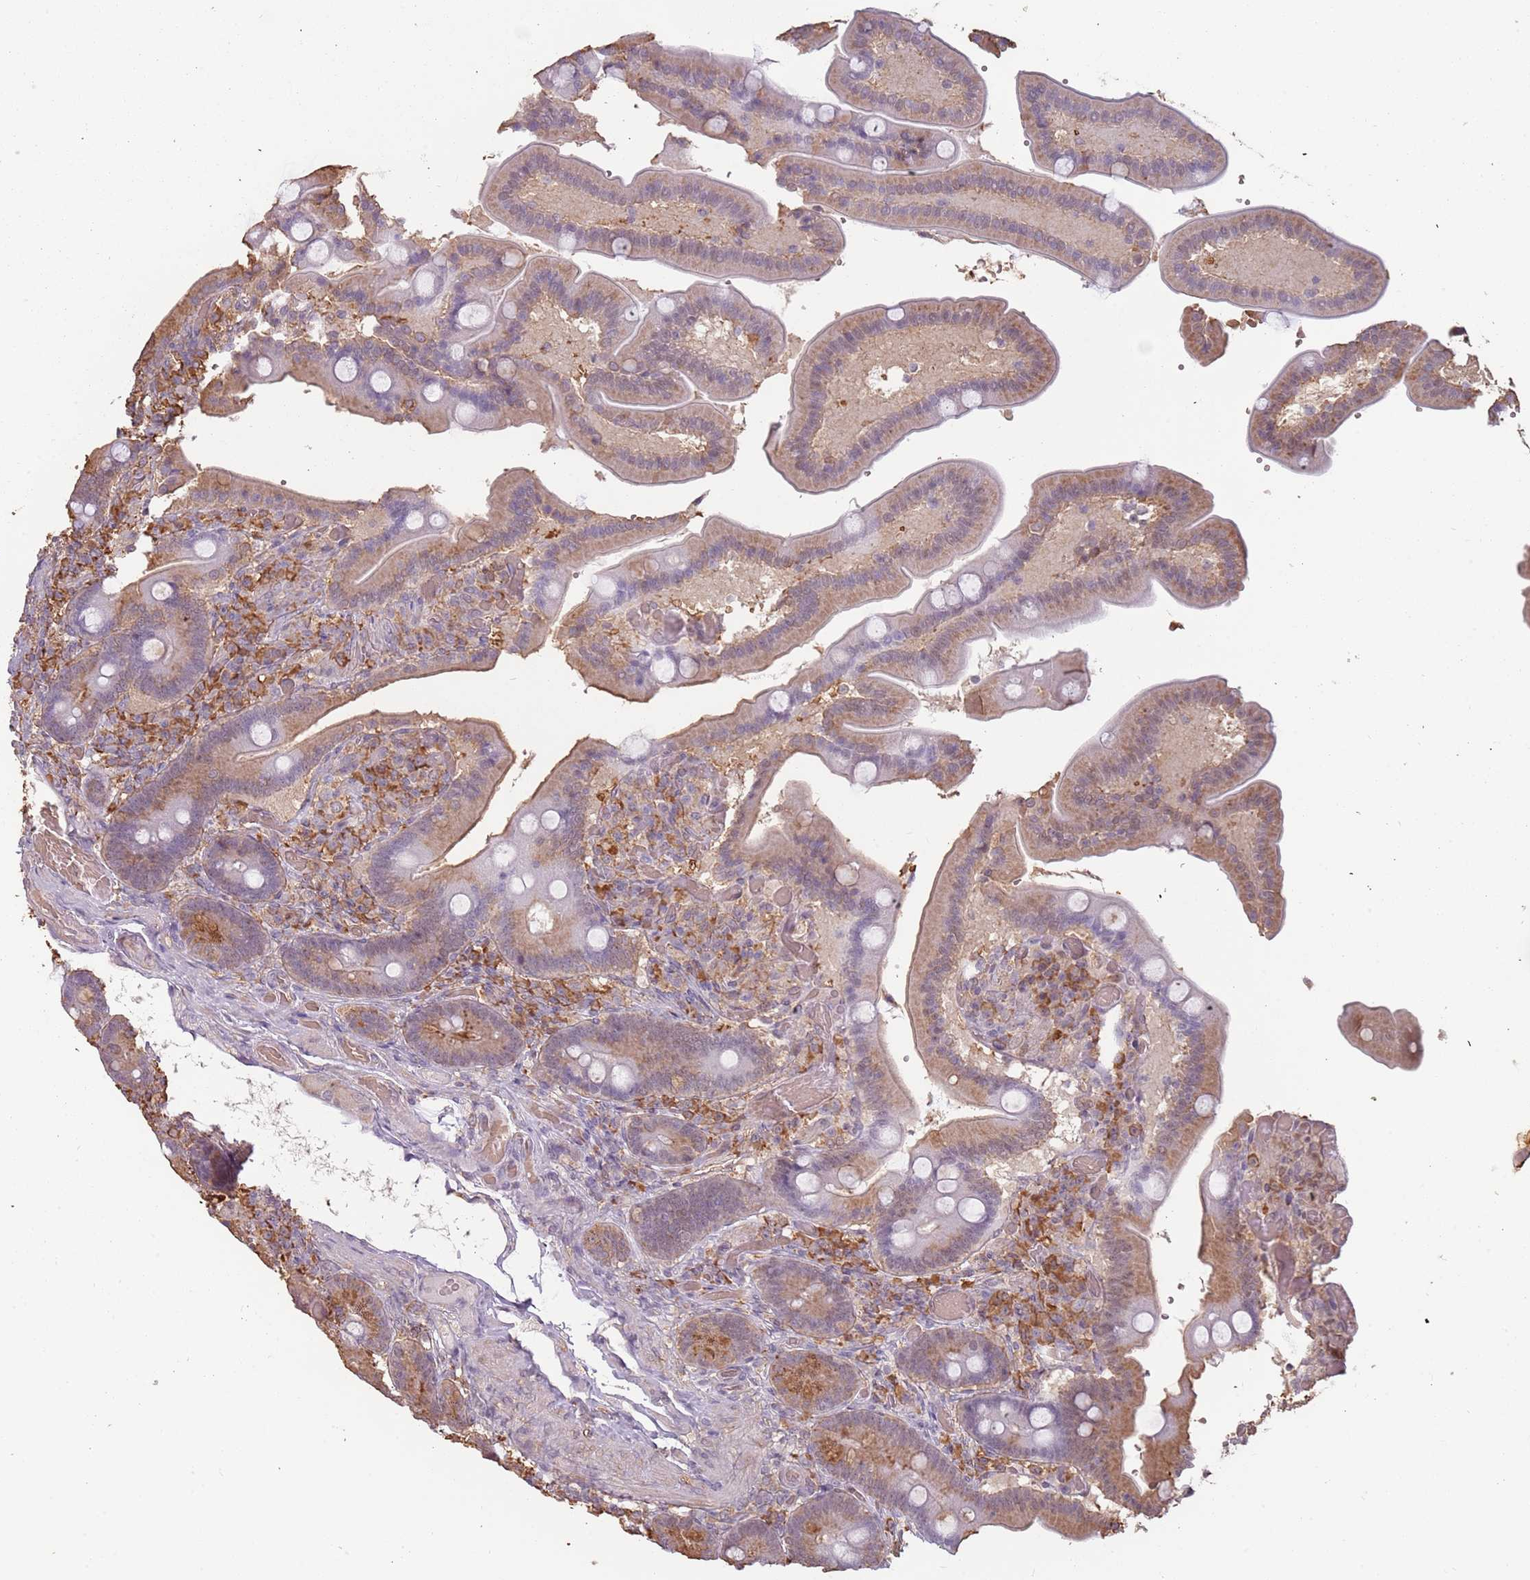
{"staining": {"intensity": "moderate", "quantity": "25%-75%", "location": "cytoplasmic/membranous"}, "tissue": "duodenum", "cell_type": "Glandular cells", "image_type": "normal", "snomed": [{"axis": "morphology", "description": "Normal tissue, NOS"}, {"axis": "topography", "description": "Duodenum"}], "caption": "Duodenum stained with DAB (3,3'-diaminobenzidine) immunohistochemistry (IHC) displays medium levels of moderate cytoplasmic/membranous expression in approximately 25%-75% of glandular cells.", "gene": "ATOSB", "patient": {"sex": "female", "age": 62}}